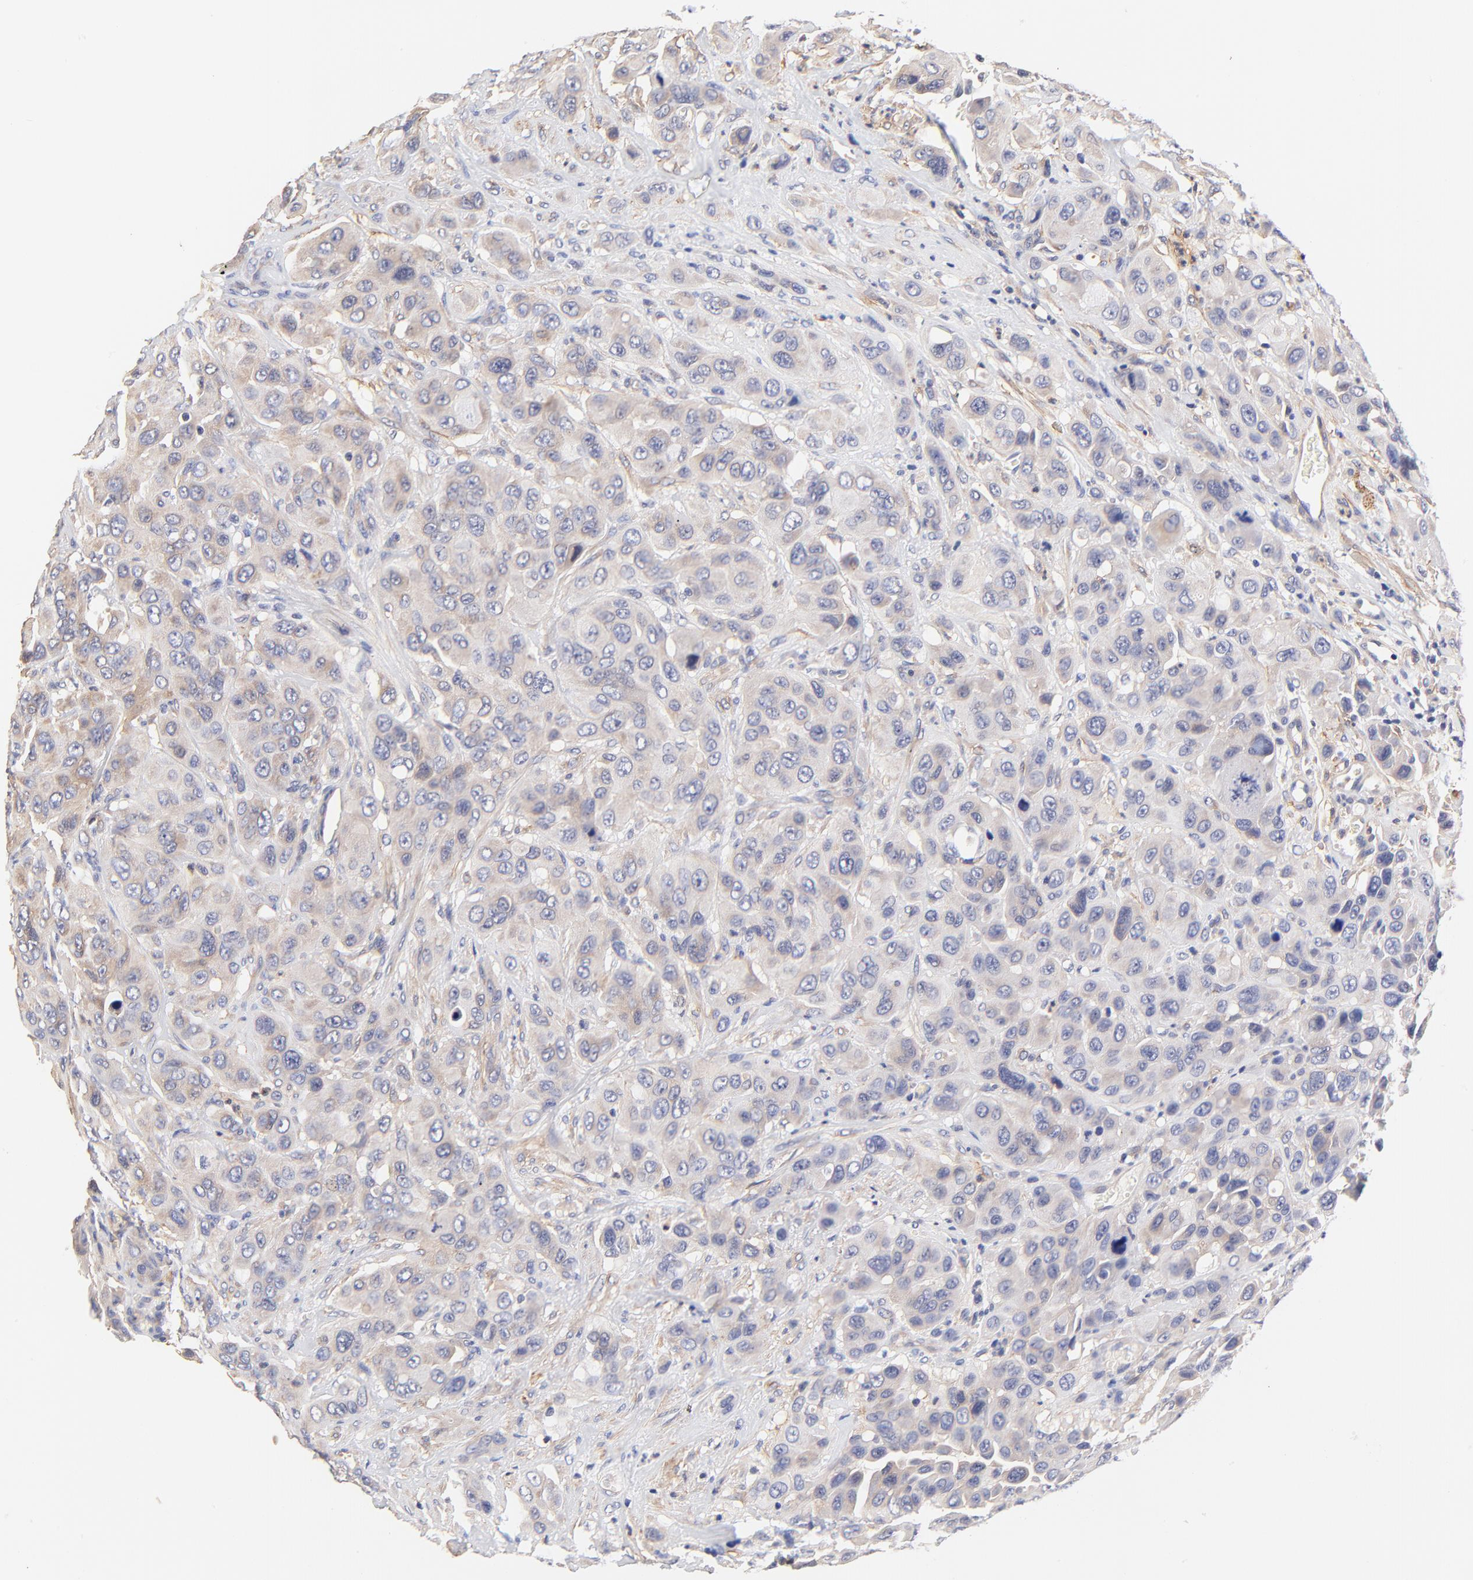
{"staining": {"intensity": "weak", "quantity": "<25%", "location": "cytoplasmic/membranous"}, "tissue": "urothelial cancer", "cell_type": "Tumor cells", "image_type": "cancer", "snomed": [{"axis": "morphology", "description": "Urothelial carcinoma, High grade"}, {"axis": "topography", "description": "Urinary bladder"}], "caption": "Immunohistochemistry (IHC) of urothelial carcinoma (high-grade) displays no expression in tumor cells.", "gene": "PTK7", "patient": {"sex": "male", "age": 73}}